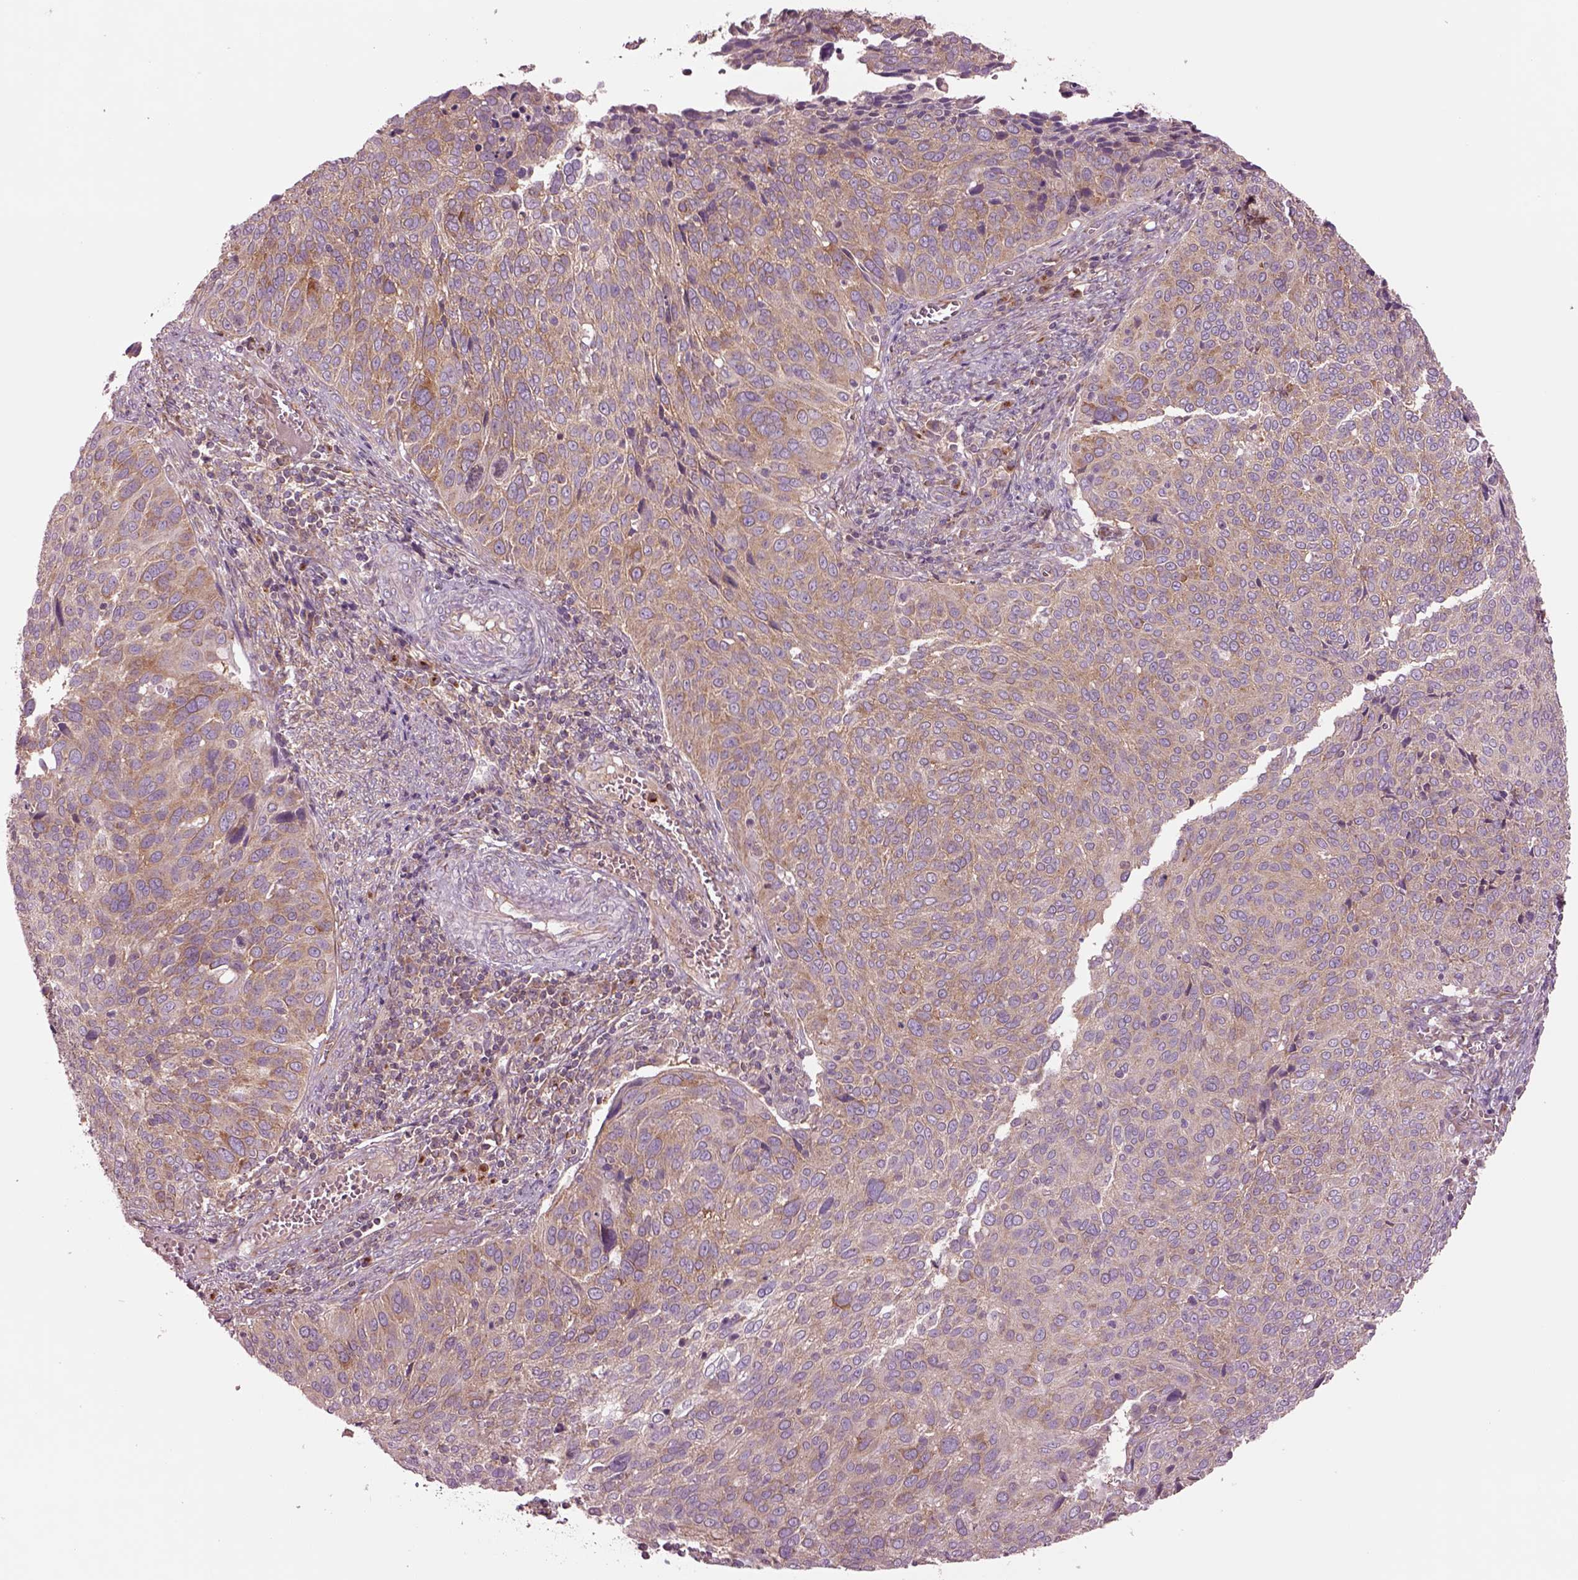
{"staining": {"intensity": "moderate", "quantity": ">75%", "location": "cytoplasmic/membranous"}, "tissue": "cervical cancer", "cell_type": "Tumor cells", "image_type": "cancer", "snomed": [{"axis": "morphology", "description": "Squamous cell carcinoma, NOS"}, {"axis": "topography", "description": "Cervix"}], "caption": "Squamous cell carcinoma (cervical) was stained to show a protein in brown. There is medium levels of moderate cytoplasmic/membranous staining in approximately >75% of tumor cells.", "gene": "SEC23A", "patient": {"sex": "female", "age": 39}}